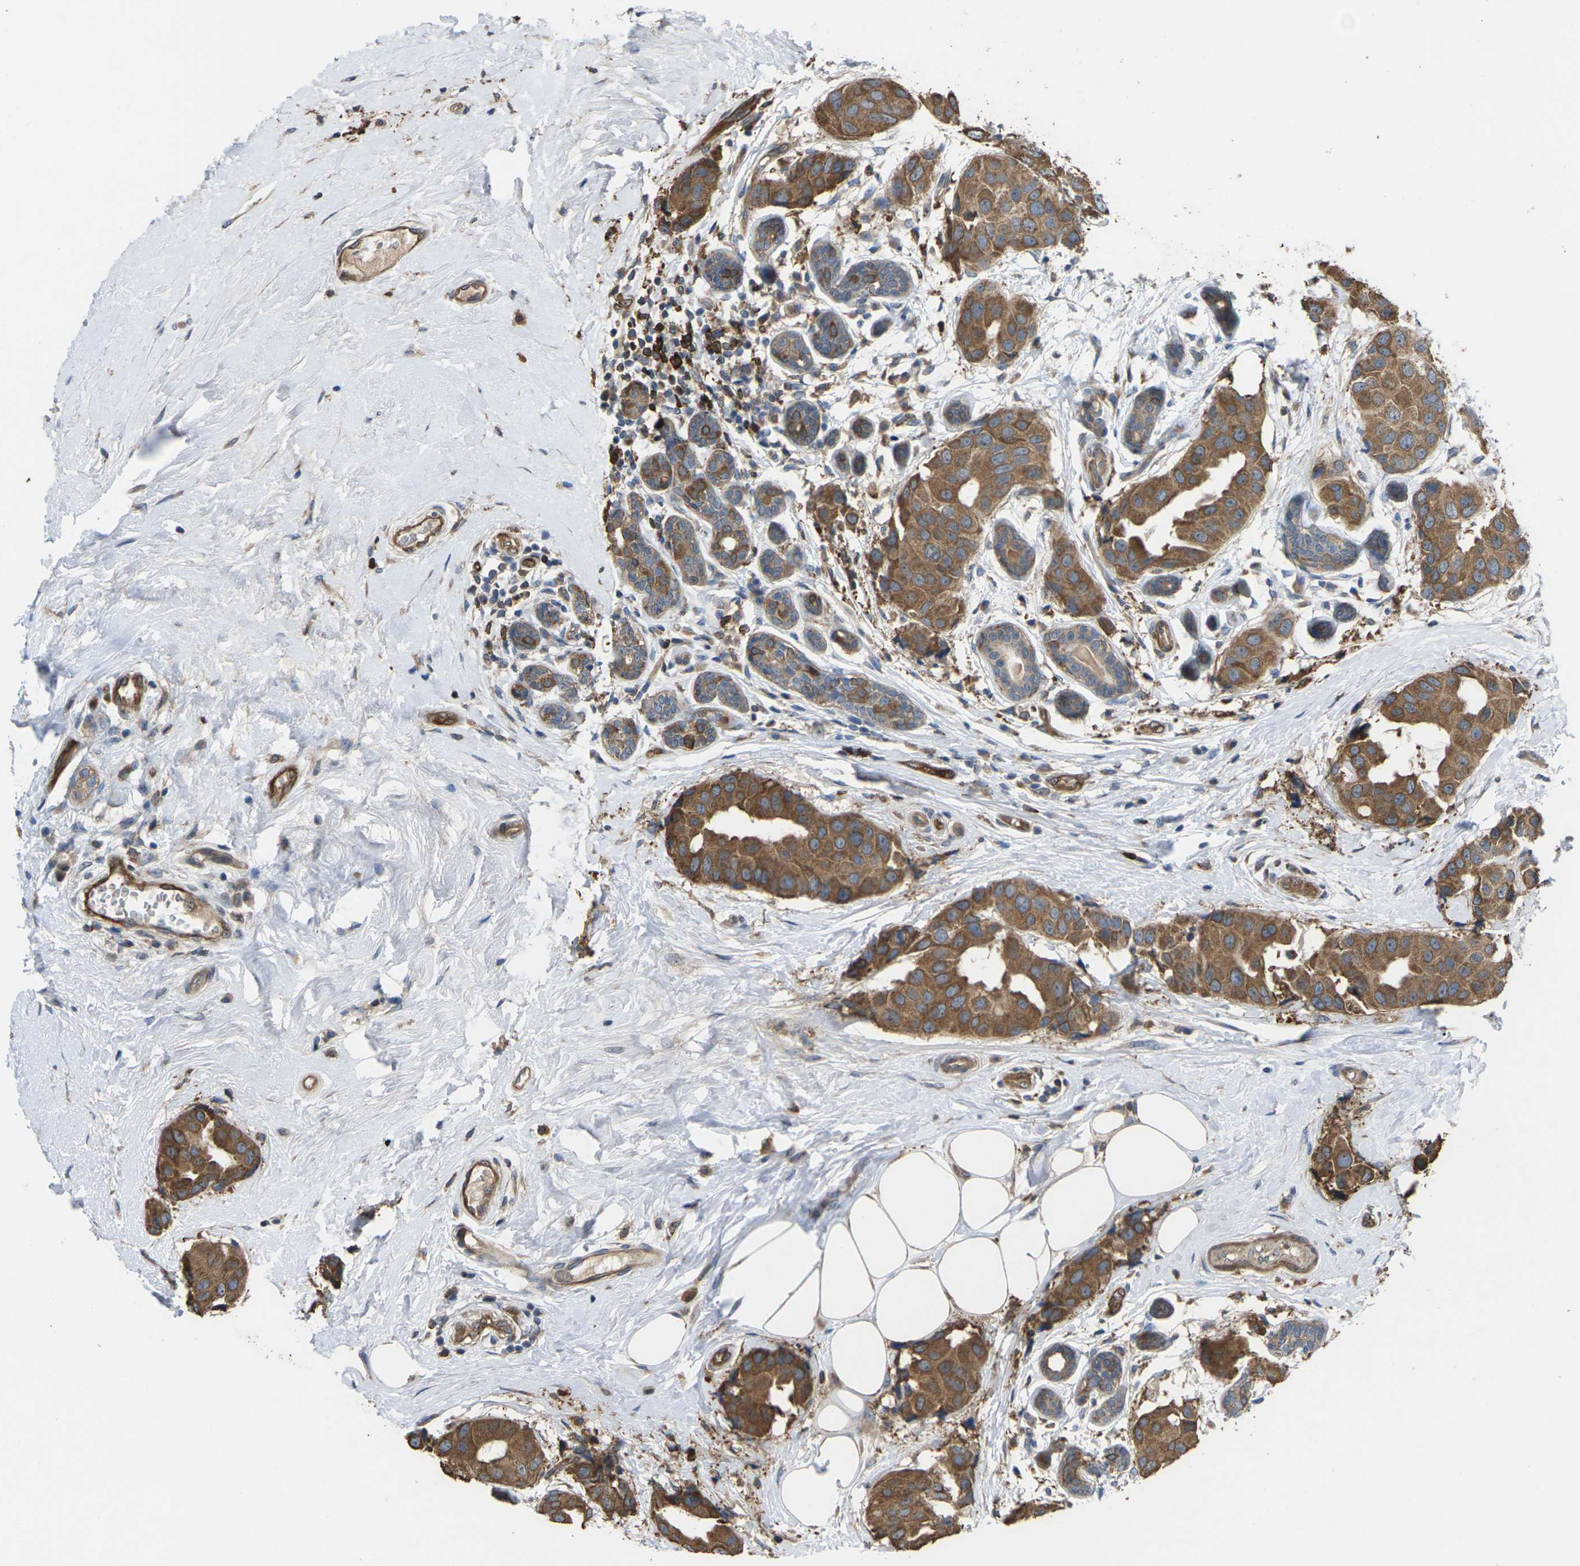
{"staining": {"intensity": "moderate", "quantity": ">75%", "location": "cytoplasmic/membranous"}, "tissue": "breast cancer", "cell_type": "Tumor cells", "image_type": "cancer", "snomed": [{"axis": "morphology", "description": "Normal tissue, NOS"}, {"axis": "morphology", "description": "Duct carcinoma"}, {"axis": "topography", "description": "Breast"}], "caption": "DAB (3,3'-diaminobenzidine) immunohistochemical staining of human breast cancer (intraductal carcinoma) shows moderate cytoplasmic/membranous protein positivity in about >75% of tumor cells.", "gene": "TIAM1", "patient": {"sex": "female", "age": 39}}